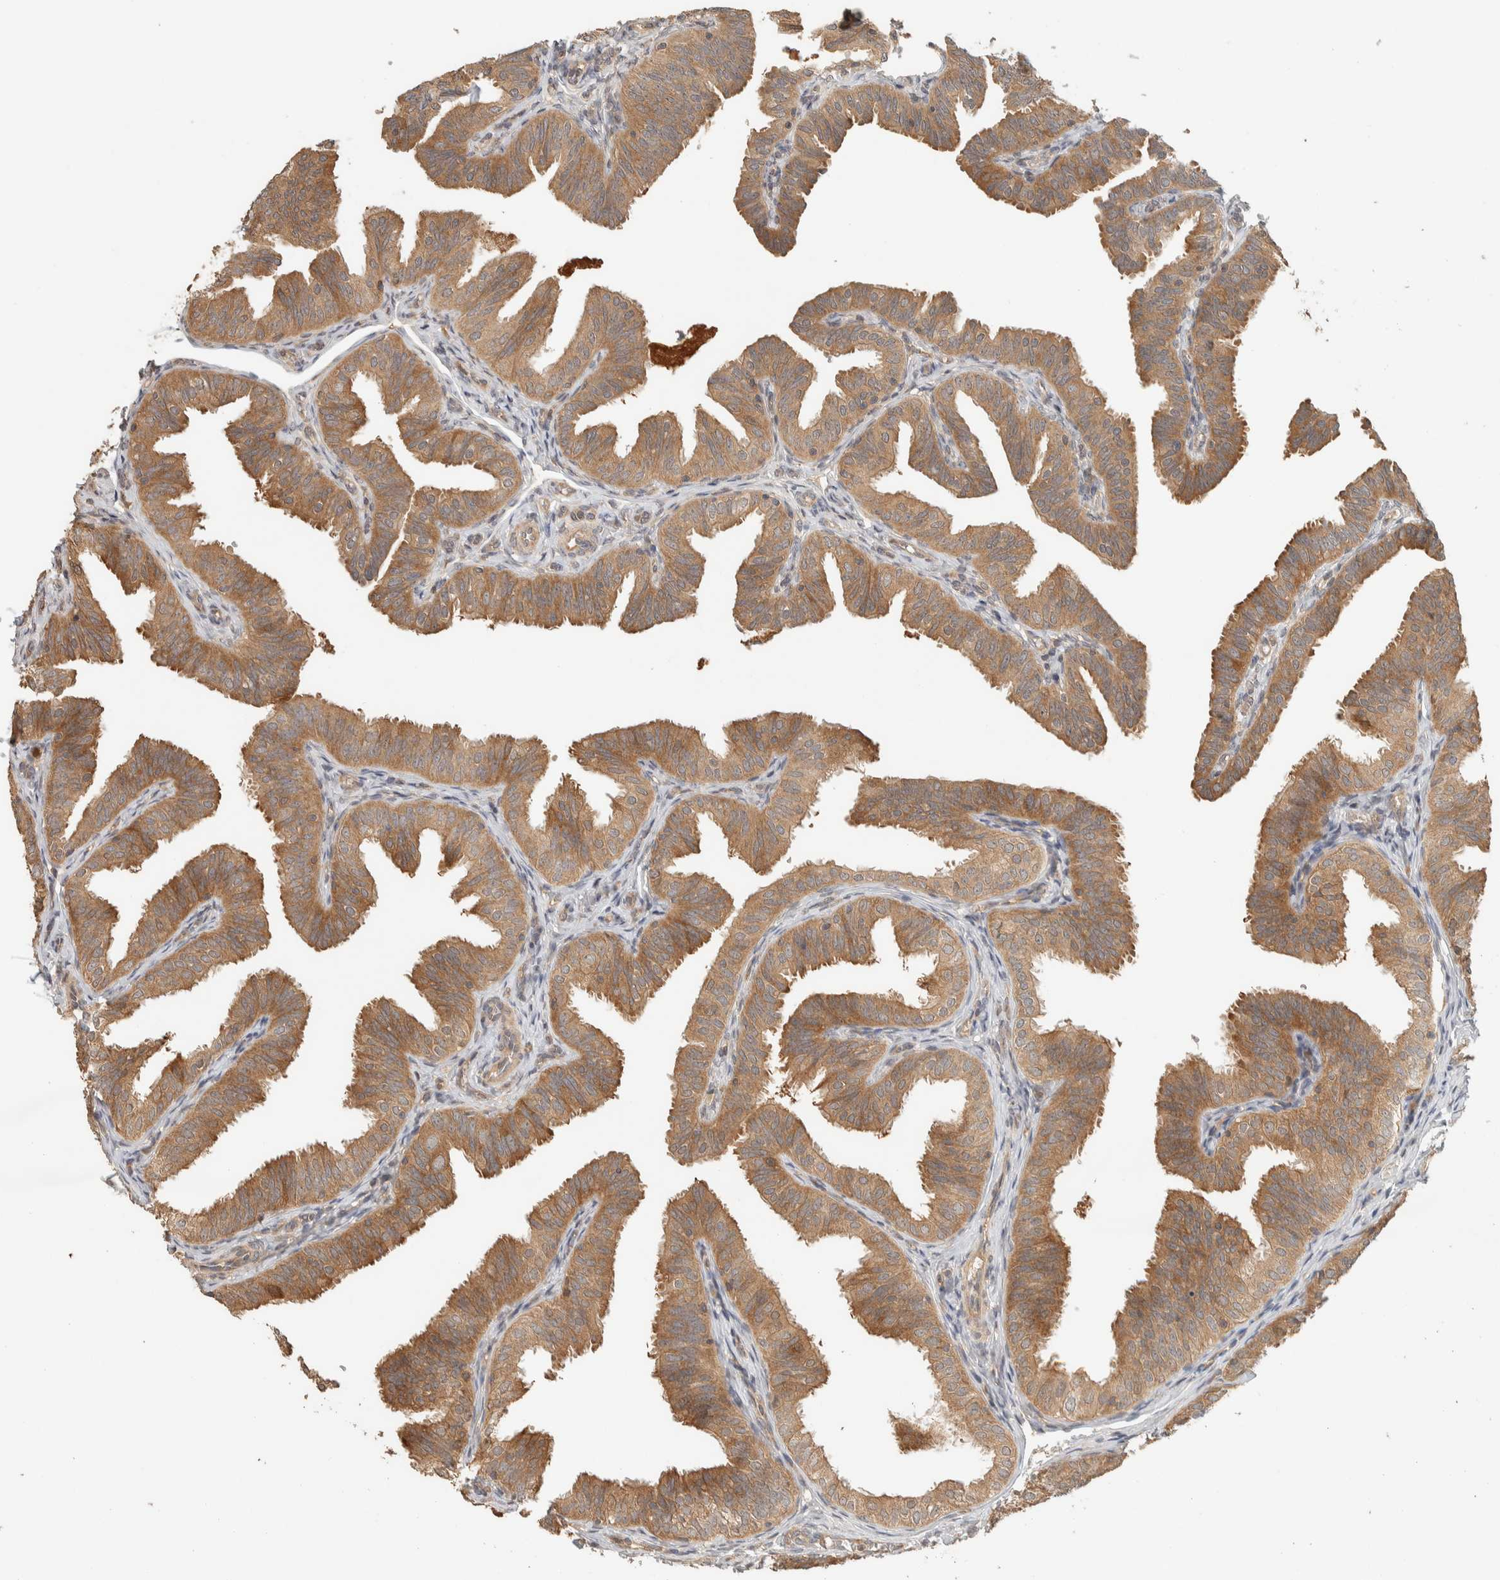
{"staining": {"intensity": "moderate", "quantity": ">75%", "location": "cytoplasmic/membranous"}, "tissue": "fallopian tube", "cell_type": "Glandular cells", "image_type": "normal", "snomed": [{"axis": "morphology", "description": "Normal tissue, NOS"}, {"axis": "topography", "description": "Fallopian tube"}], "caption": "Unremarkable fallopian tube was stained to show a protein in brown. There is medium levels of moderate cytoplasmic/membranous staining in approximately >75% of glandular cells. The staining was performed using DAB (3,3'-diaminobenzidine), with brown indicating positive protein expression. Nuclei are stained blue with hematoxylin.", "gene": "ADSS2", "patient": {"sex": "female", "age": 35}}